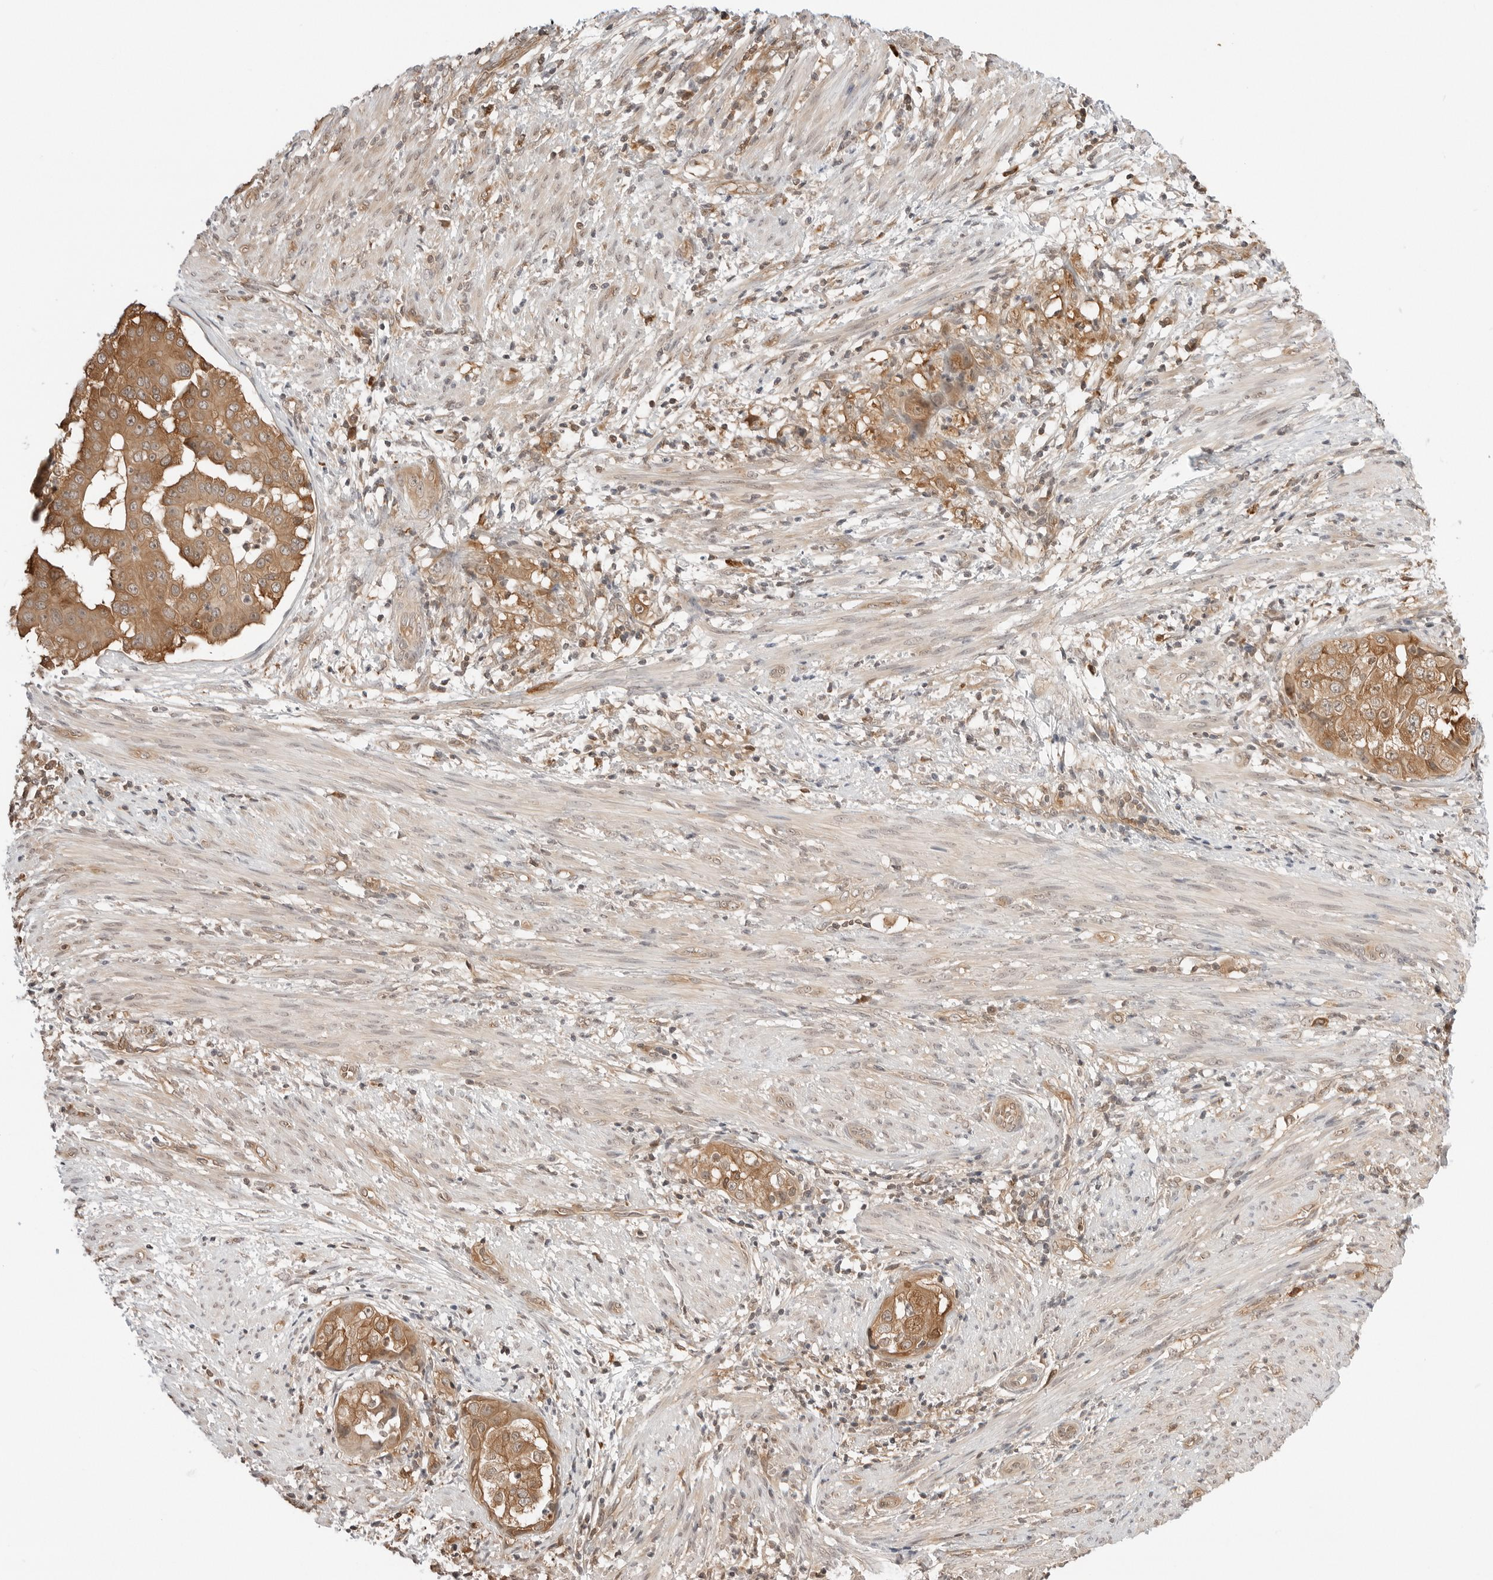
{"staining": {"intensity": "moderate", "quantity": ">75%", "location": "cytoplasmic/membranous"}, "tissue": "endometrial cancer", "cell_type": "Tumor cells", "image_type": "cancer", "snomed": [{"axis": "morphology", "description": "Adenocarcinoma, NOS"}, {"axis": "topography", "description": "Endometrium"}], "caption": "IHC micrograph of neoplastic tissue: adenocarcinoma (endometrial) stained using immunohistochemistry exhibits medium levels of moderate protein expression localized specifically in the cytoplasmic/membranous of tumor cells, appearing as a cytoplasmic/membranous brown color.", "gene": "NUDC", "patient": {"sex": "female", "age": 85}}